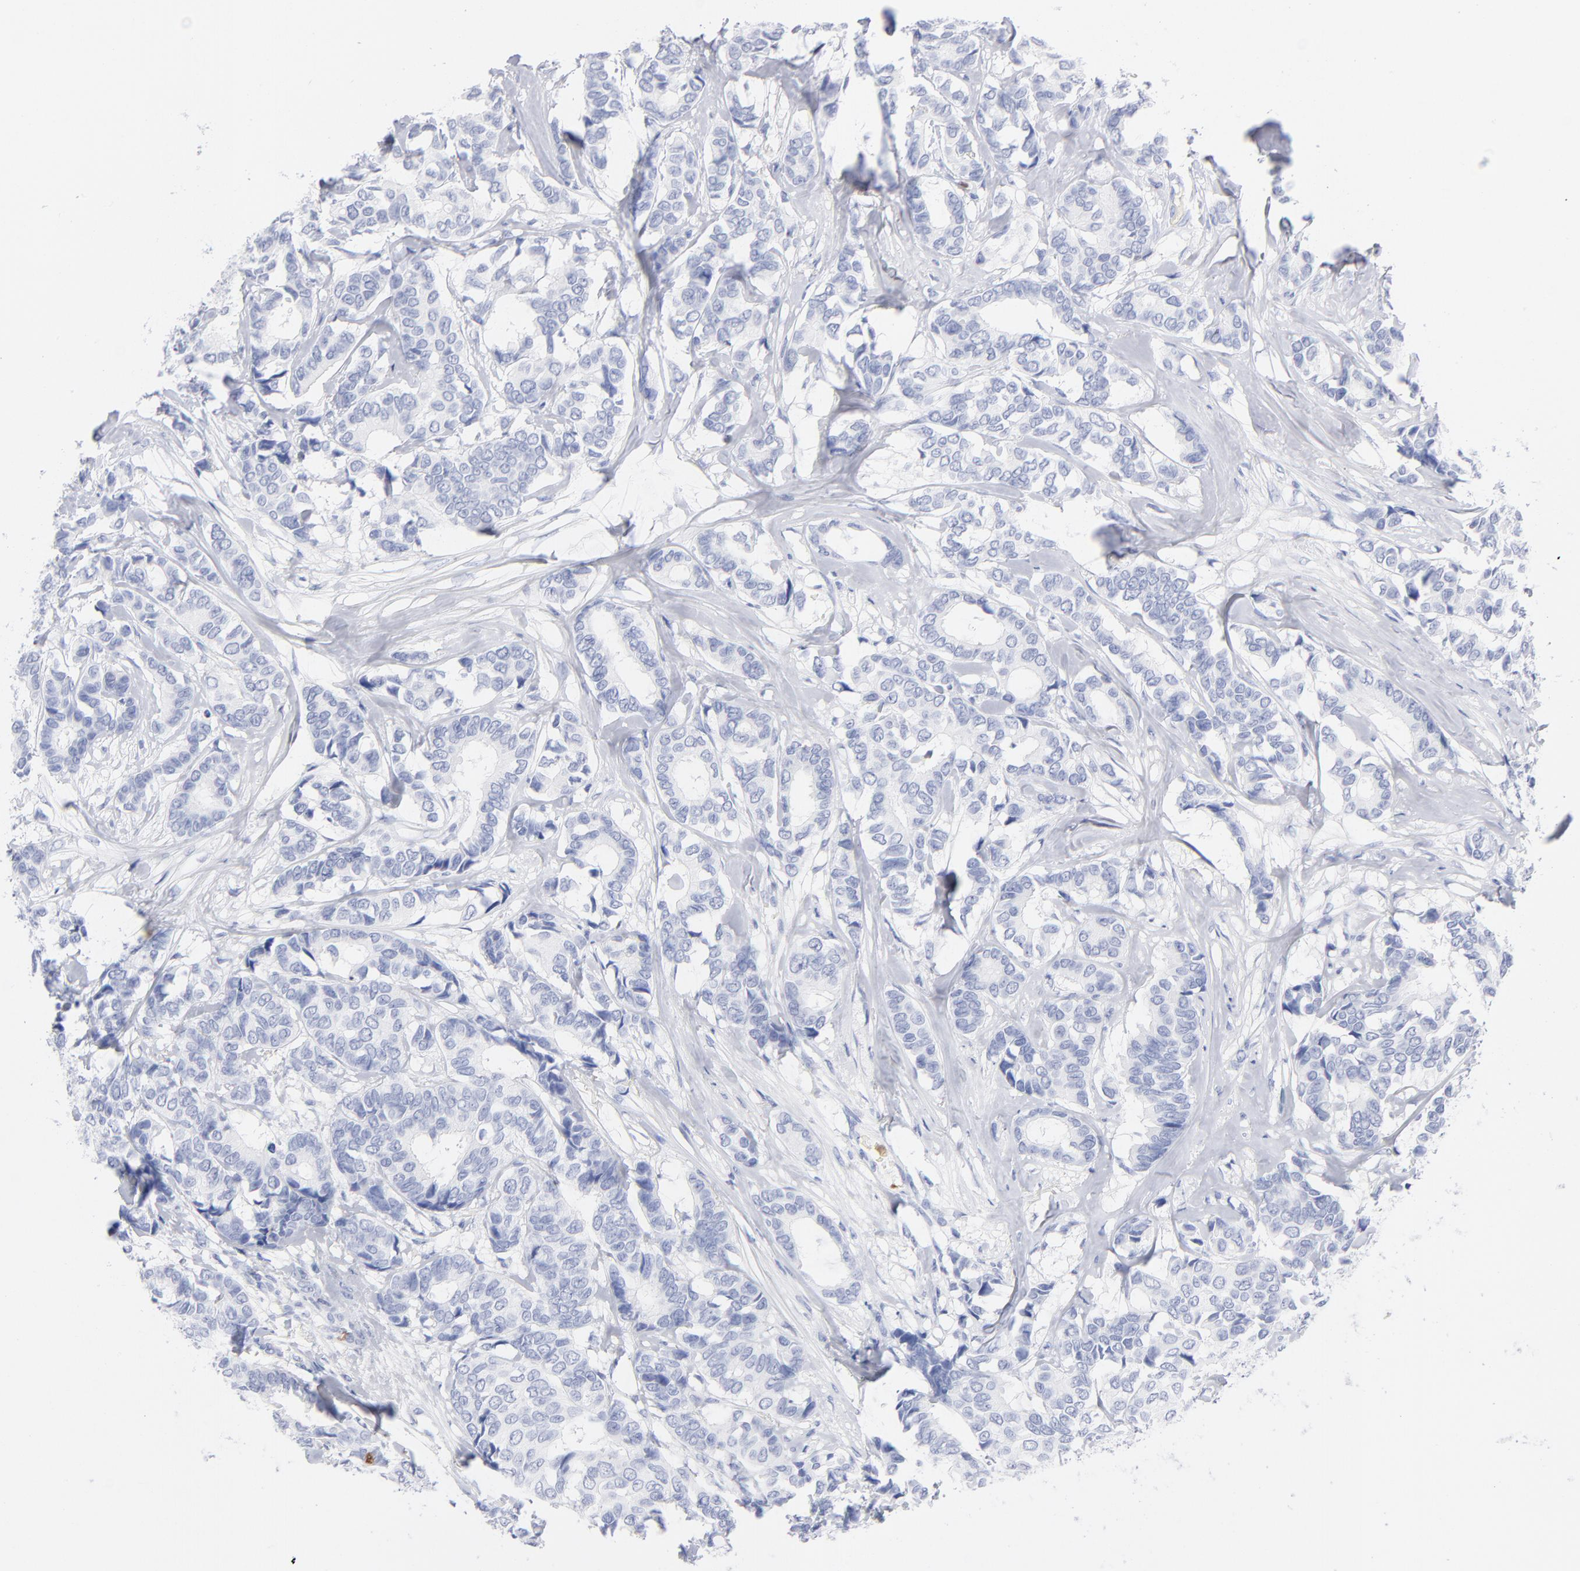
{"staining": {"intensity": "negative", "quantity": "none", "location": "none"}, "tissue": "breast cancer", "cell_type": "Tumor cells", "image_type": "cancer", "snomed": [{"axis": "morphology", "description": "Duct carcinoma"}, {"axis": "topography", "description": "Breast"}], "caption": "DAB (3,3'-diaminobenzidine) immunohistochemical staining of intraductal carcinoma (breast) displays no significant staining in tumor cells.", "gene": "ARG1", "patient": {"sex": "female", "age": 87}}